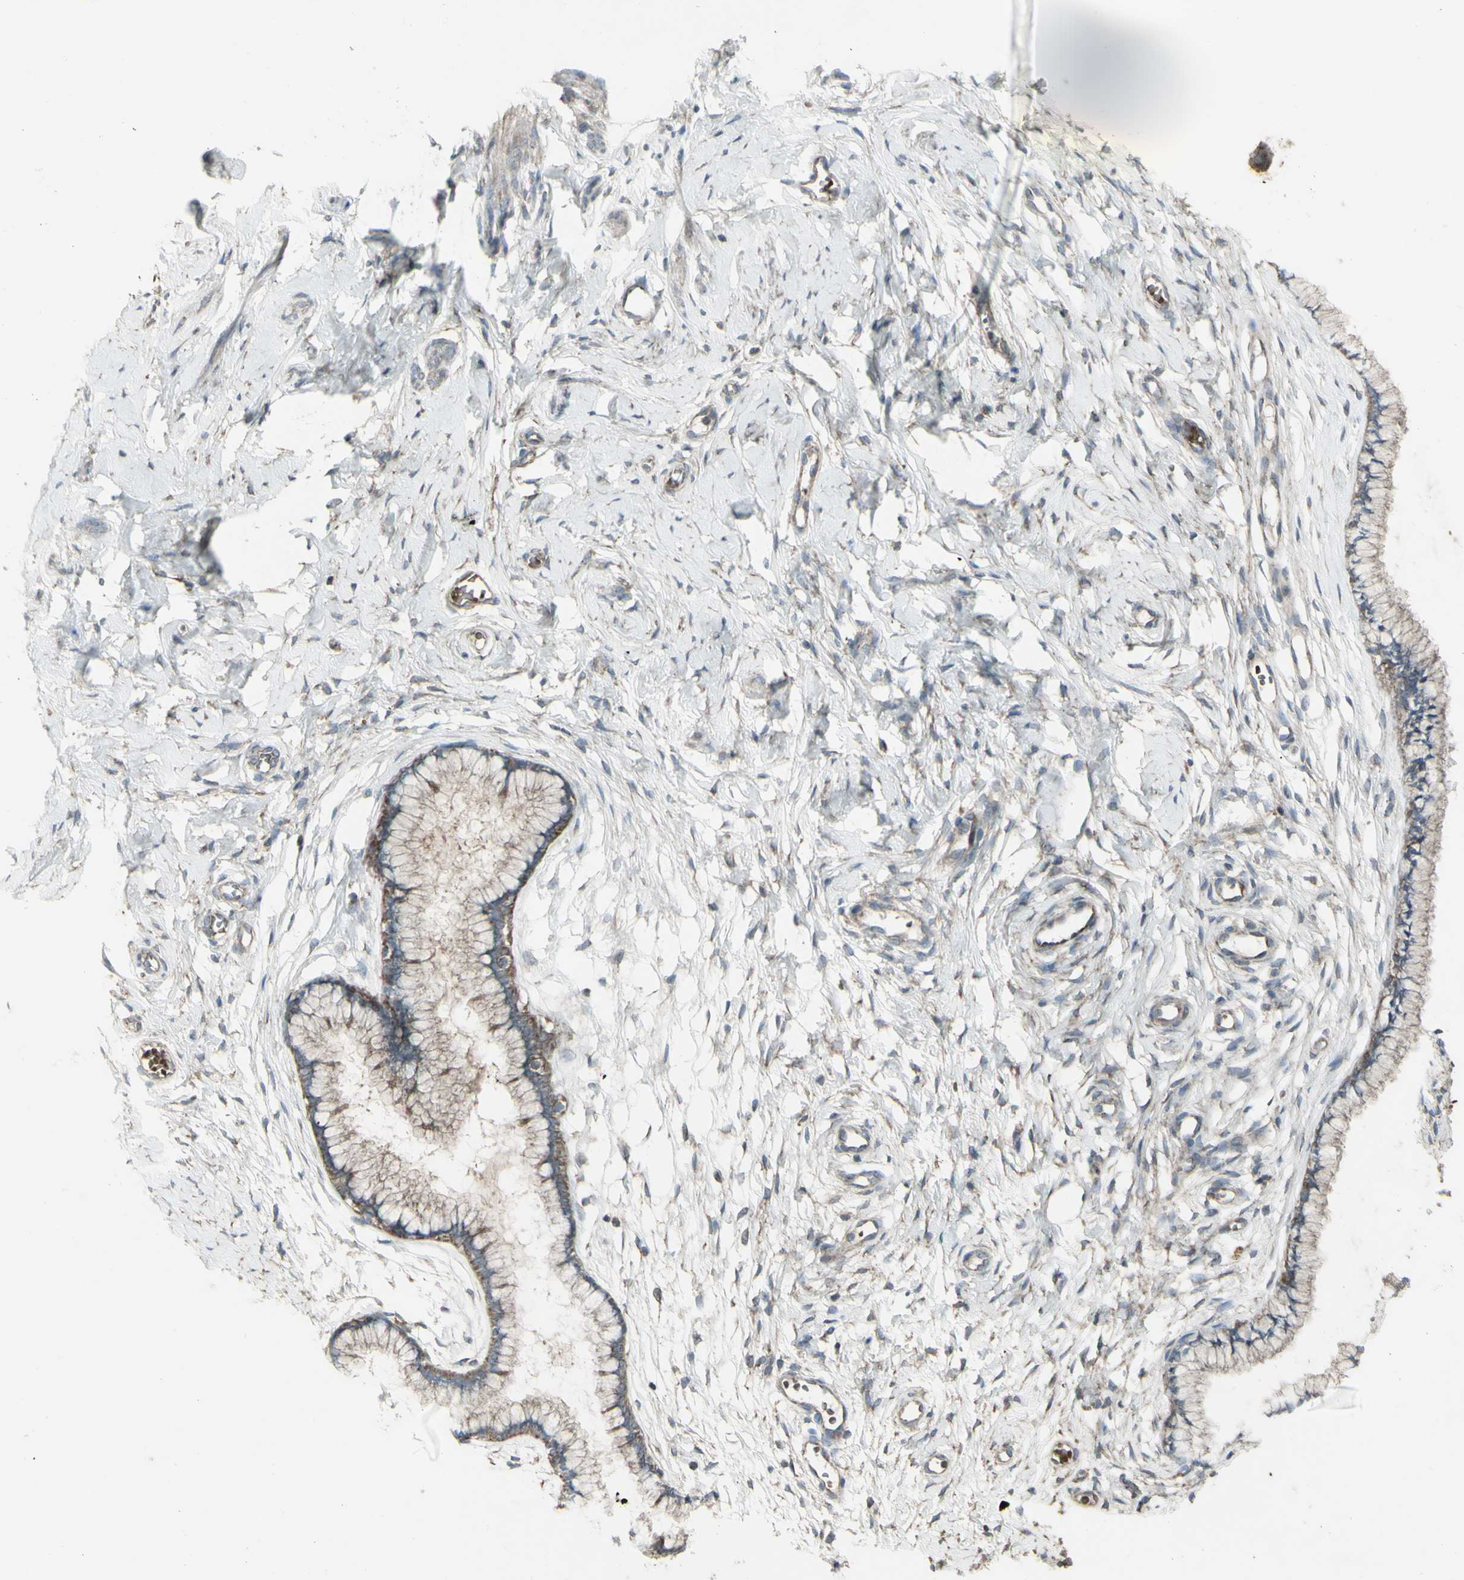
{"staining": {"intensity": "weak", "quantity": "25%-75%", "location": "cytoplasmic/membranous"}, "tissue": "cervix", "cell_type": "Glandular cells", "image_type": "normal", "snomed": [{"axis": "morphology", "description": "Normal tissue, NOS"}, {"axis": "topography", "description": "Cervix"}], "caption": "Immunohistochemical staining of unremarkable cervix reveals 25%-75% levels of weak cytoplasmic/membranous protein positivity in about 25%-75% of glandular cells.", "gene": "SHC1", "patient": {"sex": "female", "age": 65}}